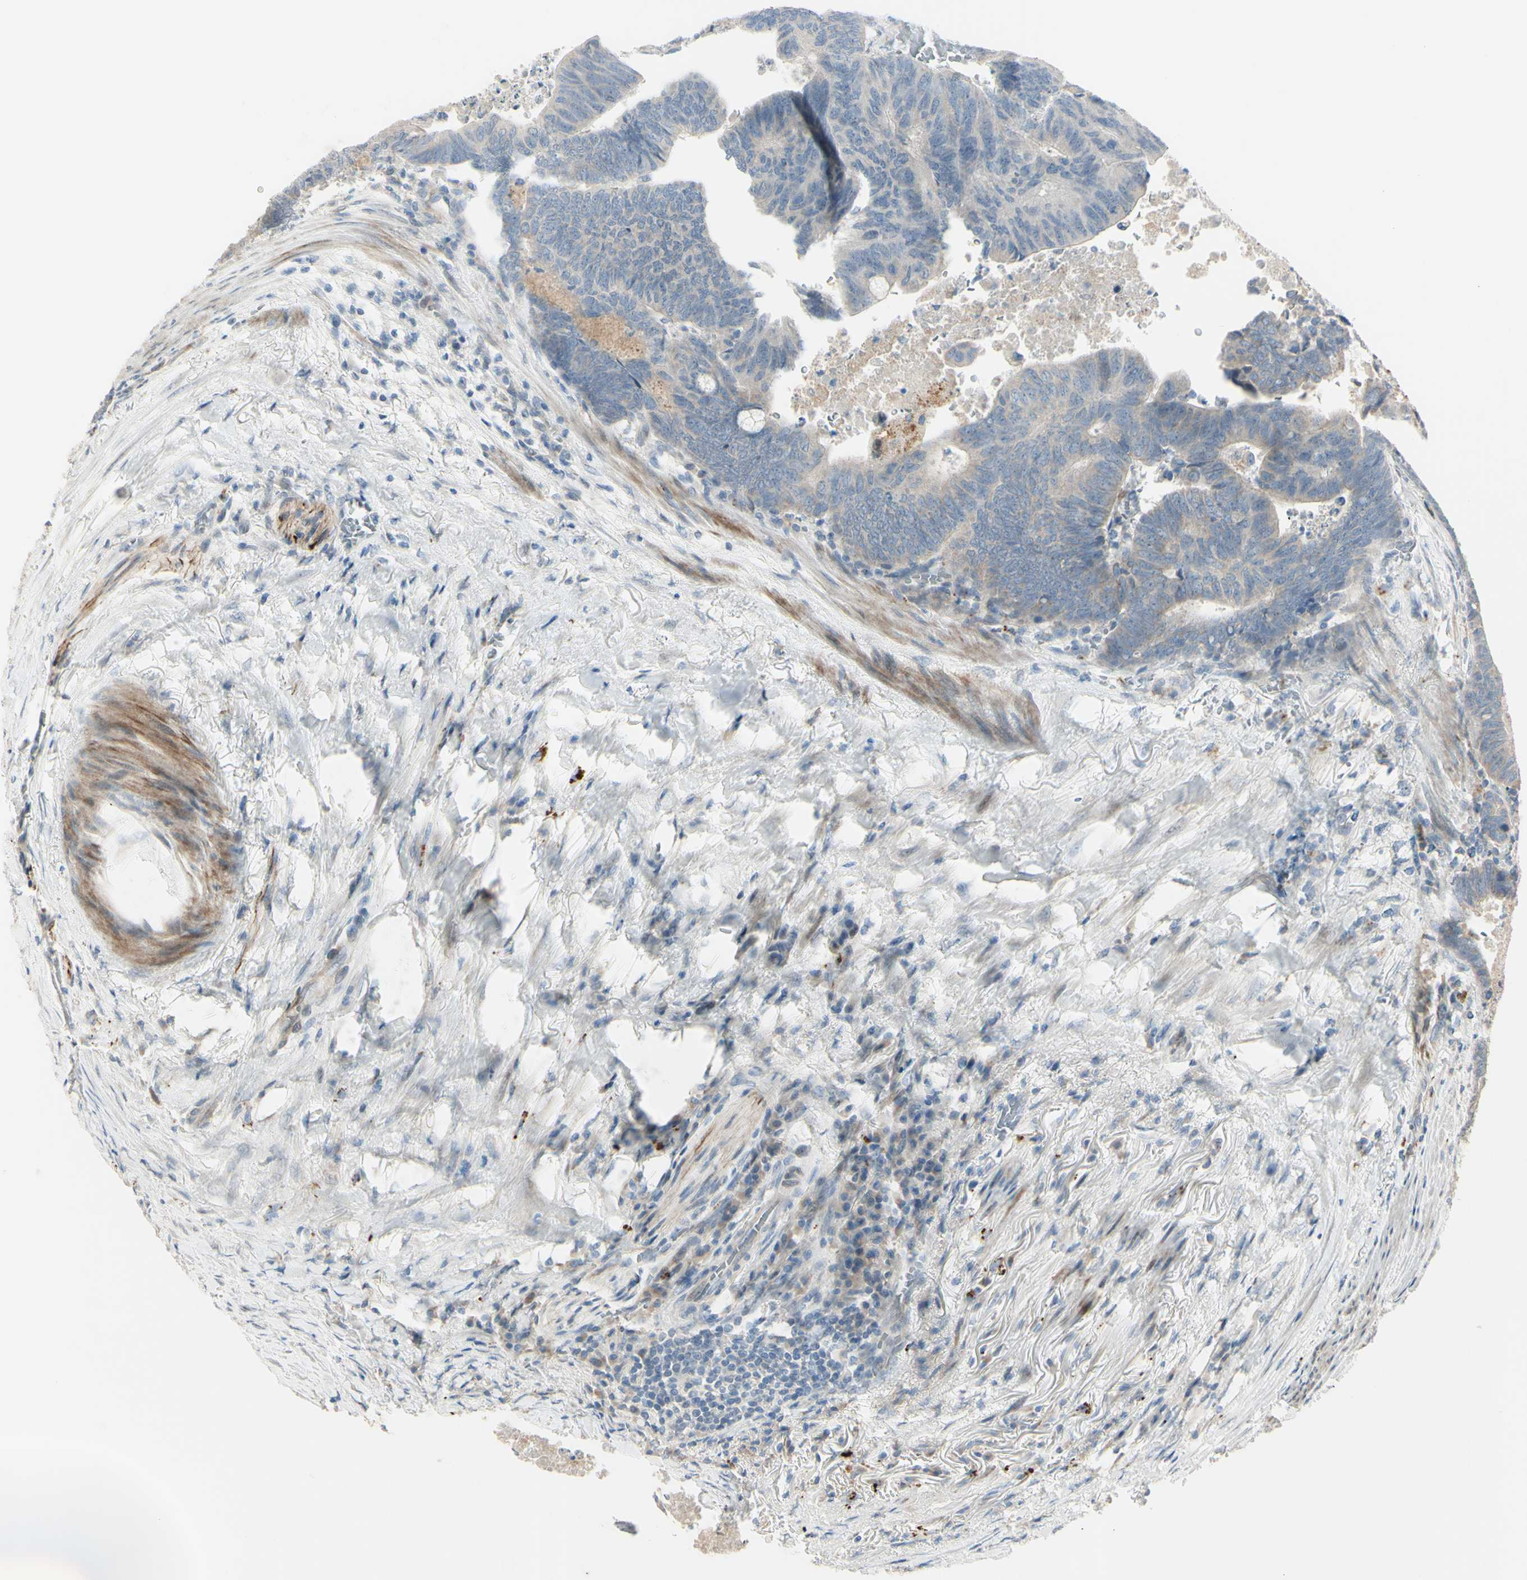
{"staining": {"intensity": "weak", "quantity": "25%-75%", "location": "cytoplasmic/membranous"}, "tissue": "colorectal cancer", "cell_type": "Tumor cells", "image_type": "cancer", "snomed": [{"axis": "morphology", "description": "Normal tissue, NOS"}, {"axis": "morphology", "description": "Adenocarcinoma, NOS"}, {"axis": "topography", "description": "Rectum"}, {"axis": "topography", "description": "Peripheral nerve tissue"}], "caption": "Protein expression analysis of human colorectal cancer reveals weak cytoplasmic/membranous positivity in about 25%-75% of tumor cells.", "gene": "NDFIP1", "patient": {"sex": "male", "age": 92}}